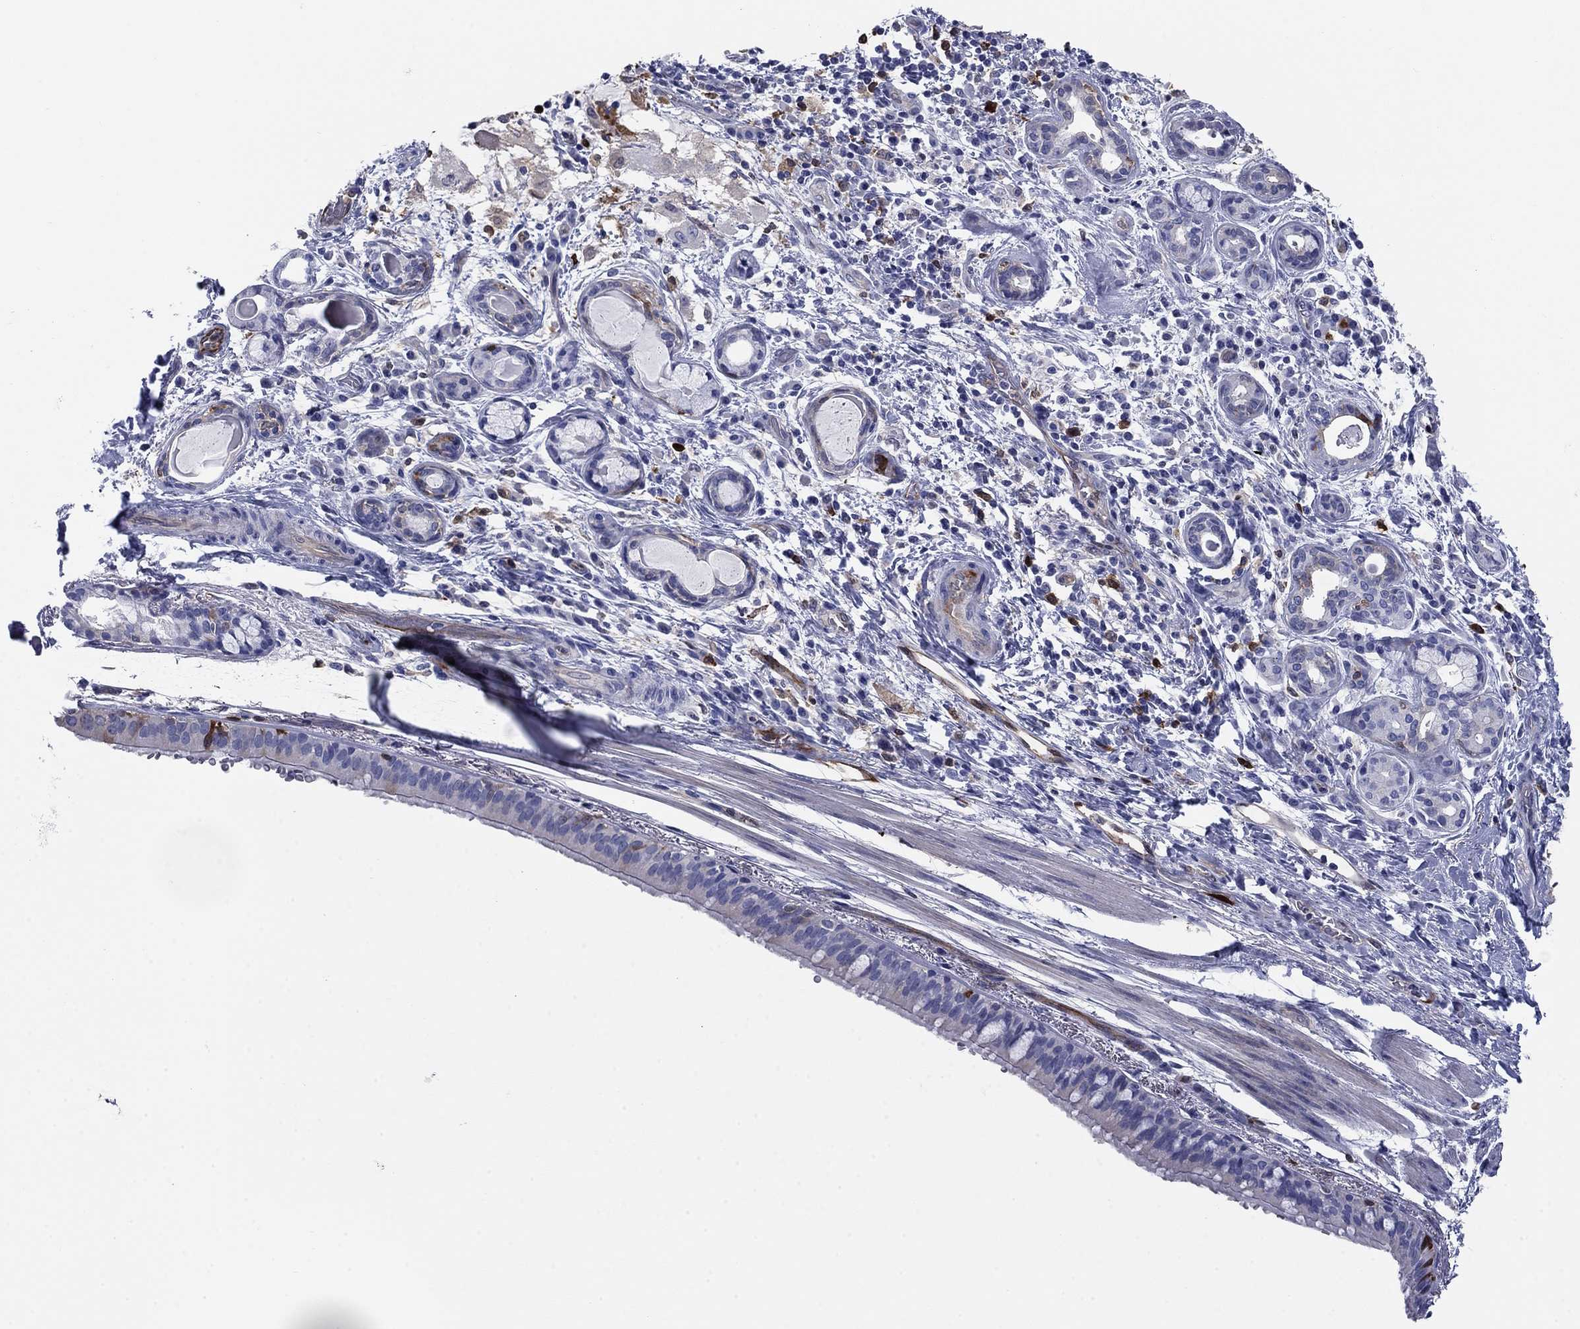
{"staining": {"intensity": "negative", "quantity": "none", "location": "none"}, "tissue": "bronchus", "cell_type": "Respiratory epithelial cells", "image_type": "normal", "snomed": [{"axis": "morphology", "description": "Normal tissue, NOS"}, {"axis": "morphology", "description": "Squamous cell carcinoma, NOS"}, {"axis": "topography", "description": "Bronchus"}, {"axis": "topography", "description": "Lung"}], "caption": "Photomicrograph shows no significant protein staining in respiratory epithelial cells of normal bronchus.", "gene": "STMN1", "patient": {"sex": "male", "age": 69}}